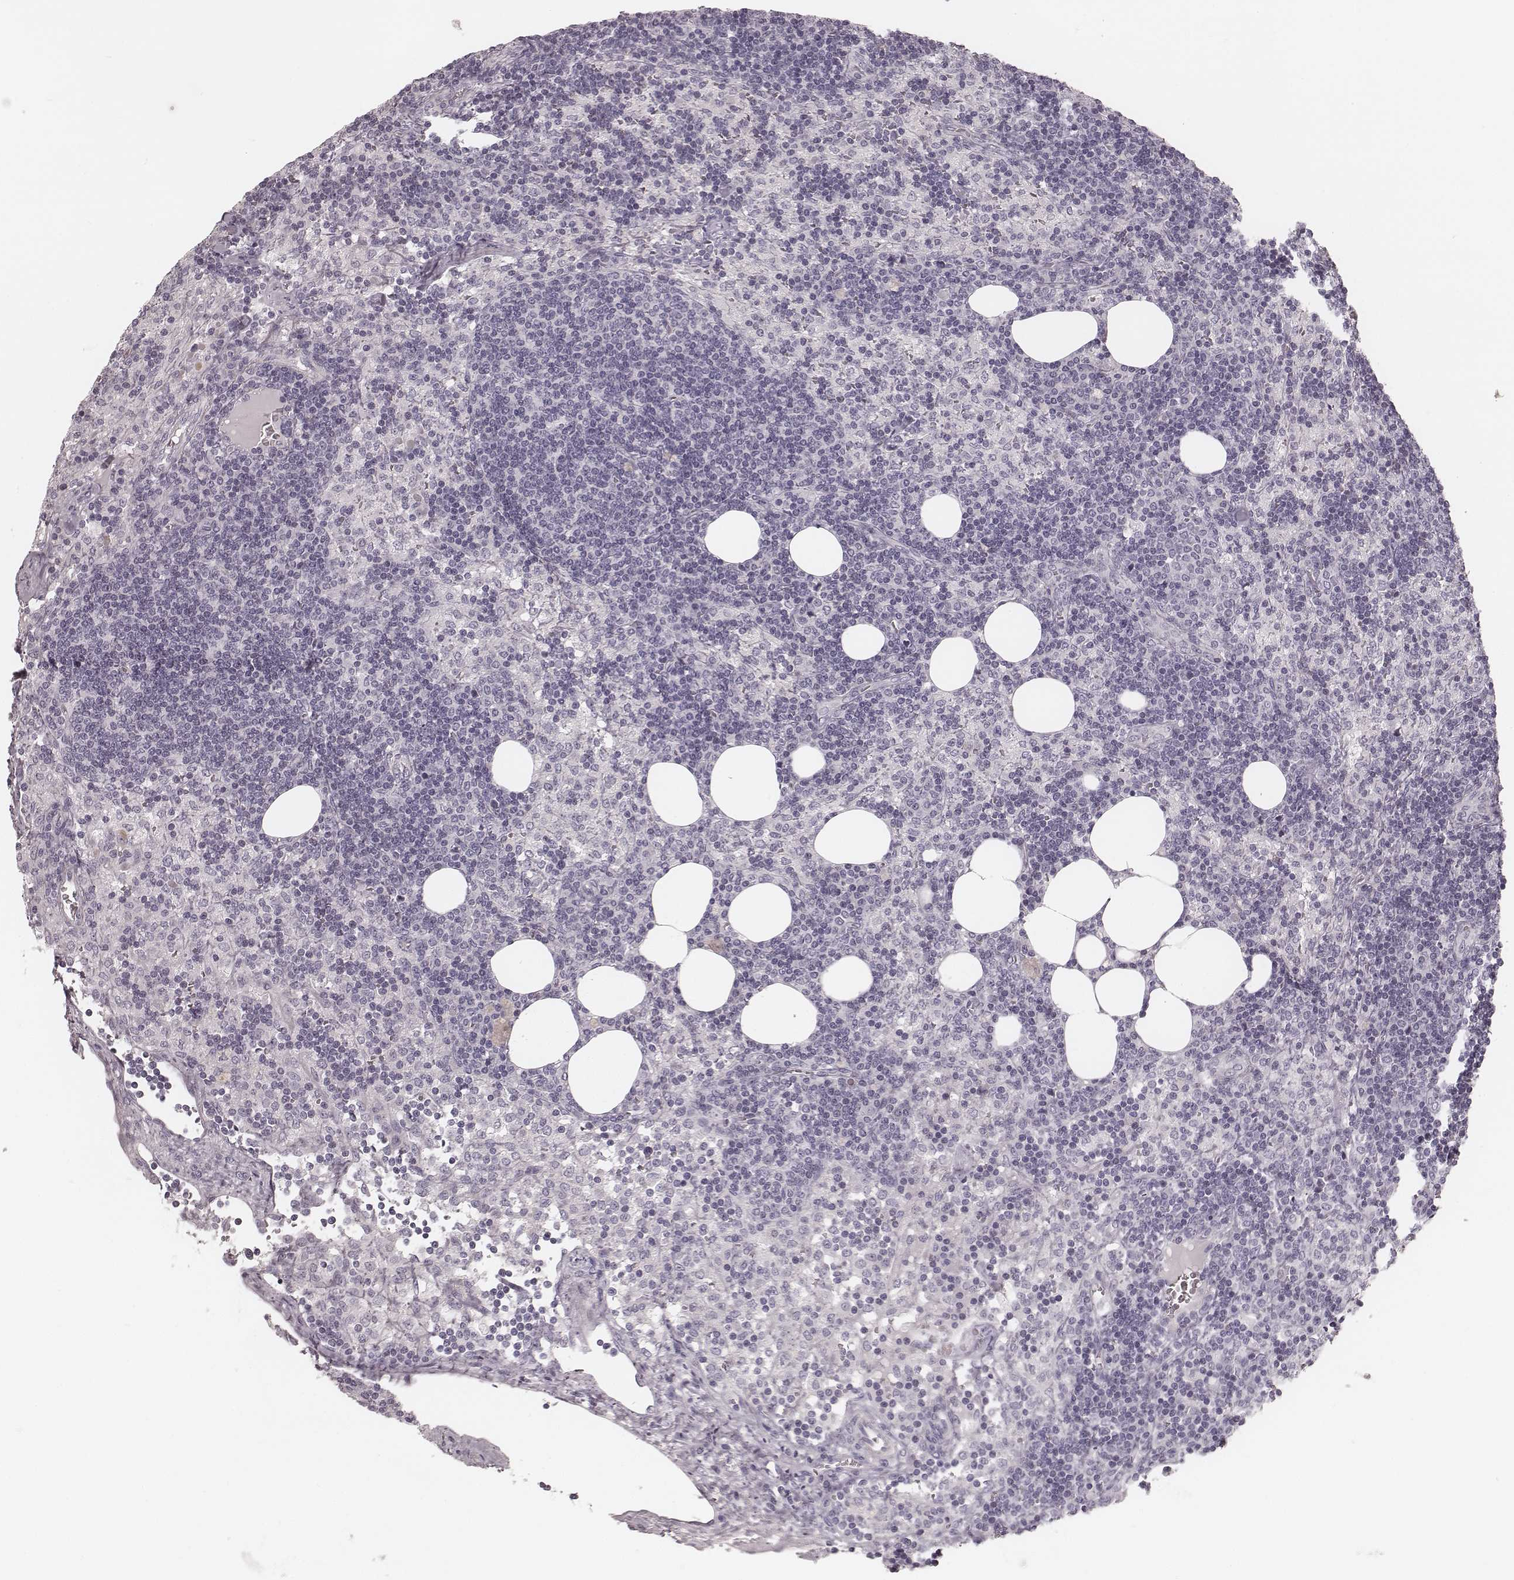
{"staining": {"intensity": "negative", "quantity": "none", "location": "none"}, "tissue": "lymph node", "cell_type": "Germinal center cells", "image_type": "normal", "snomed": [{"axis": "morphology", "description": "Normal tissue, NOS"}, {"axis": "topography", "description": "Lymph node"}], "caption": "Immunohistochemical staining of normal lymph node shows no significant expression in germinal center cells.", "gene": "SPATA24", "patient": {"sex": "female", "age": 52}}